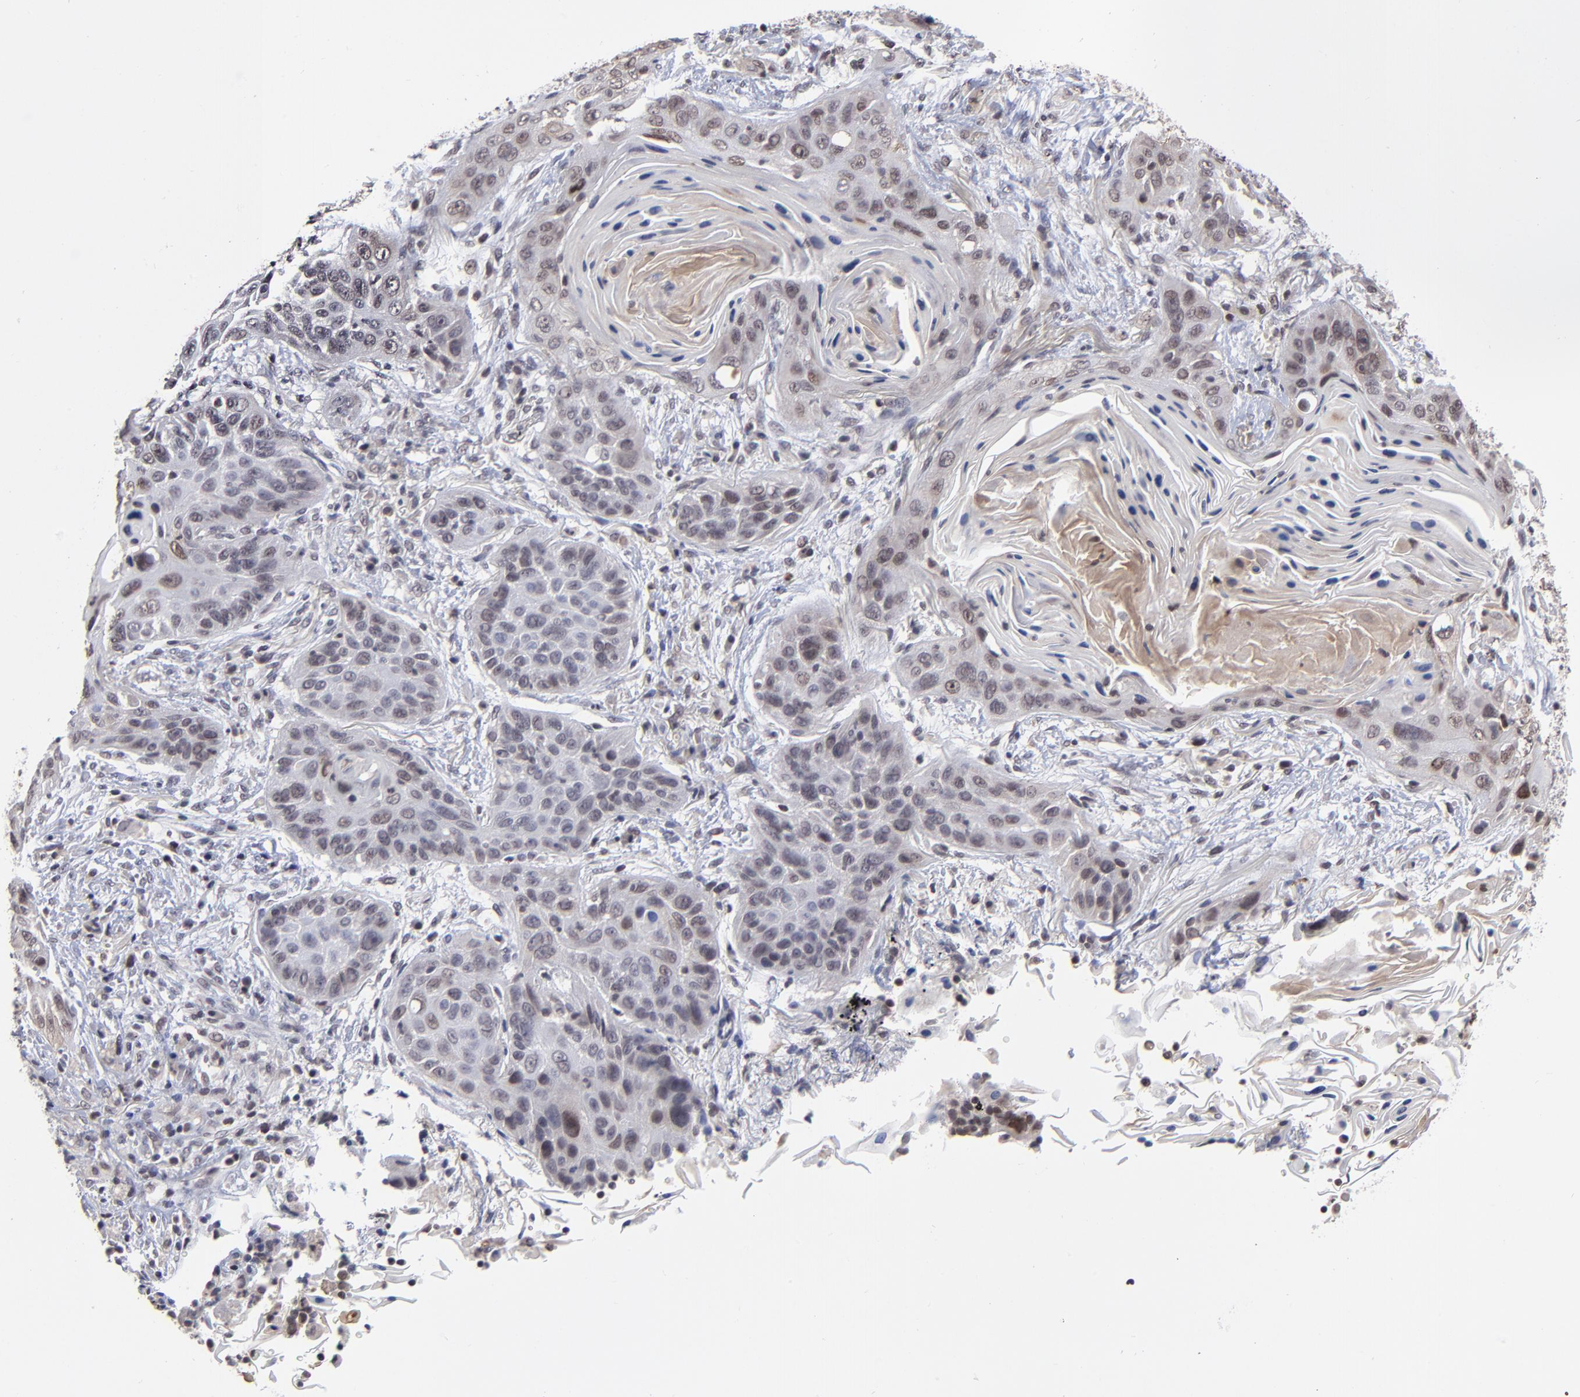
{"staining": {"intensity": "weak", "quantity": "25%-75%", "location": "nuclear"}, "tissue": "lung cancer", "cell_type": "Tumor cells", "image_type": "cancer", "snomed": [{"axis": "morphology", "description": "Squamous cell carcinoma, NOS"}, {"axis": "topography", "description": "Lung"}], "caption": "A brown stain labels weak nuclear expression of a protein in human lung cancer (squamous cell carcinoma) tumor cells.", "gene": "ZNF419", "patient": {"sex": "female", "age": 67}}